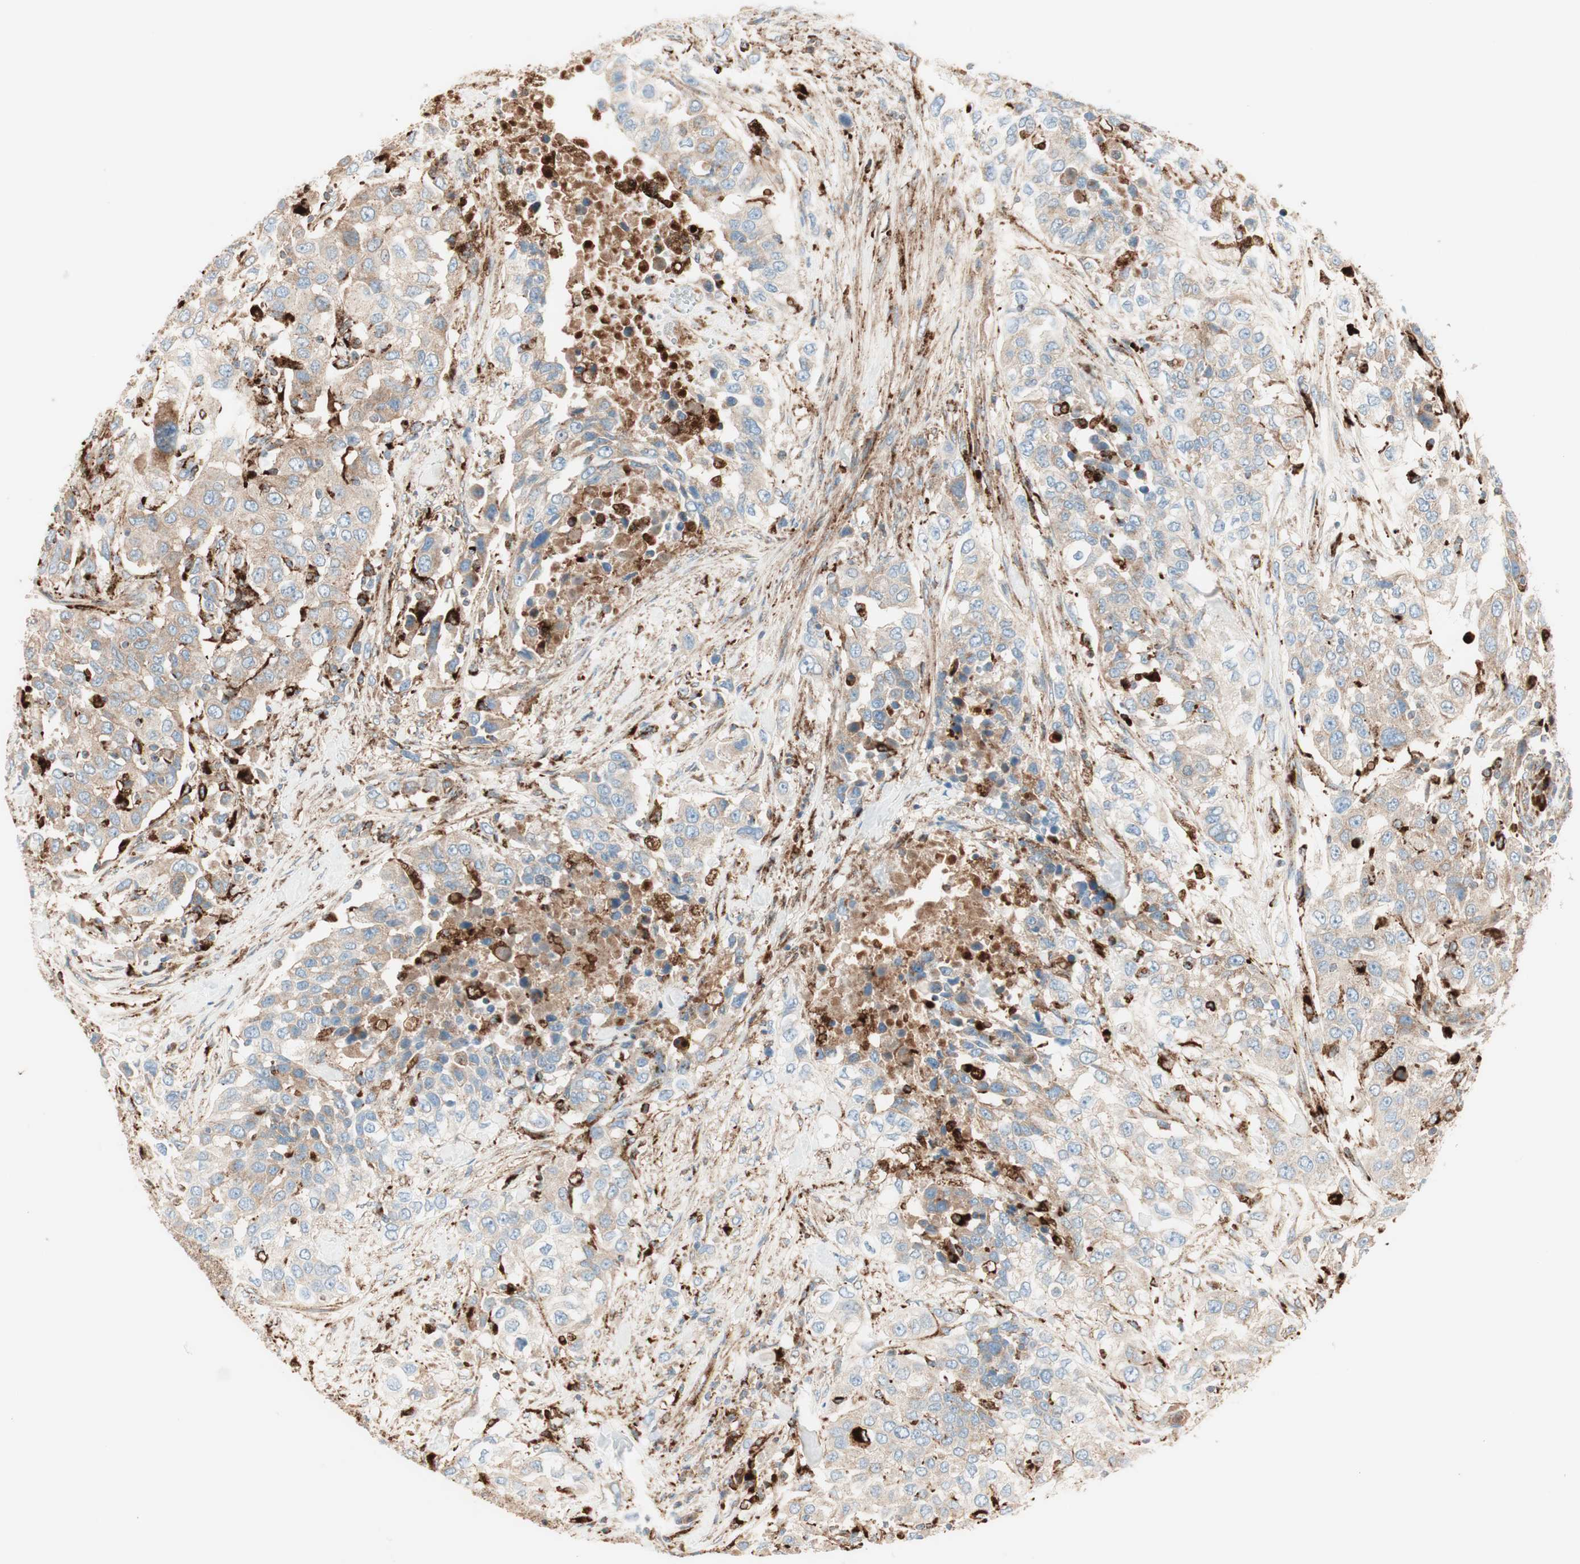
{"staining": {"intensity": "weak", "quantity": ">75%", "location": "cytoplasmic/membranous"}, "tissue": "urothelial cancer", "cell_type": "Tumor cells", "image_type": "cancer", "snomed": [{"axis": "morphology", "description": "Urothelial carcinoma, High grade"}, {"axis": "topography", "description": "Urinary bladder"}], "caption": "A photomicrograph of urothelial cancer stained for a protein displays weak cytoplasmic/membranous brown staining in tumor cells.", "gene": "ATP6V1G1", "patient": {"sex": "female", "age": 80}}